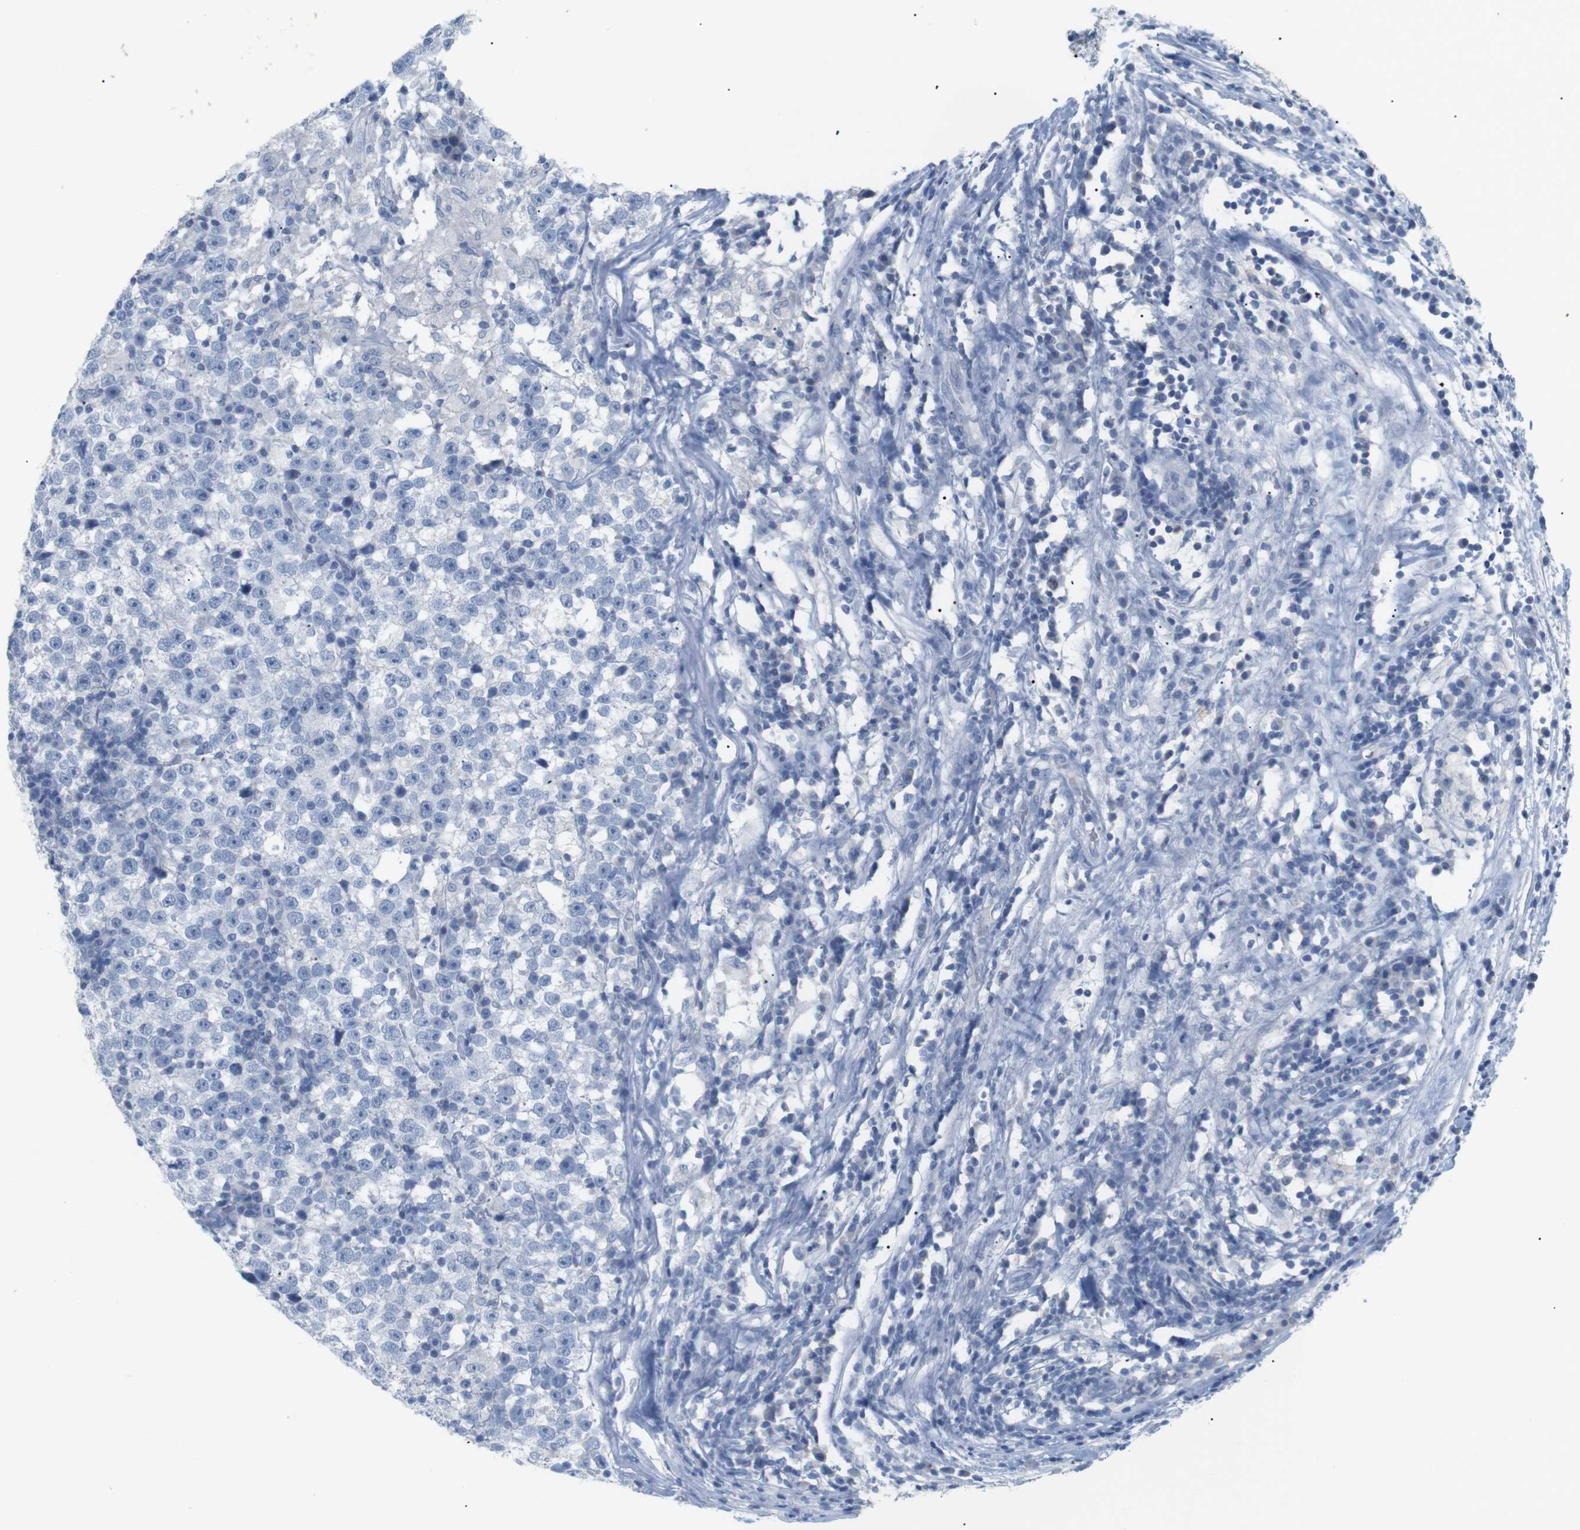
{"staining": {"intensity": "negative", "quantity": "none", "location": "none"}, "tissue": "testis cancer", "cell_type": "Tumor cells", "image_type": "cancer", "snomed": [{"axis": "morphology", "description": "Seminoma, NOS"}, {"axis": "topography", "description": "Testis"}], "caption": "A micrograph of seminoma (testis) stained for a protein shows no brown staining in tumor cells. Nuclei are stained in blue.", "gene": "HBG2", "patient": {"sex": "male", "age": 43}}